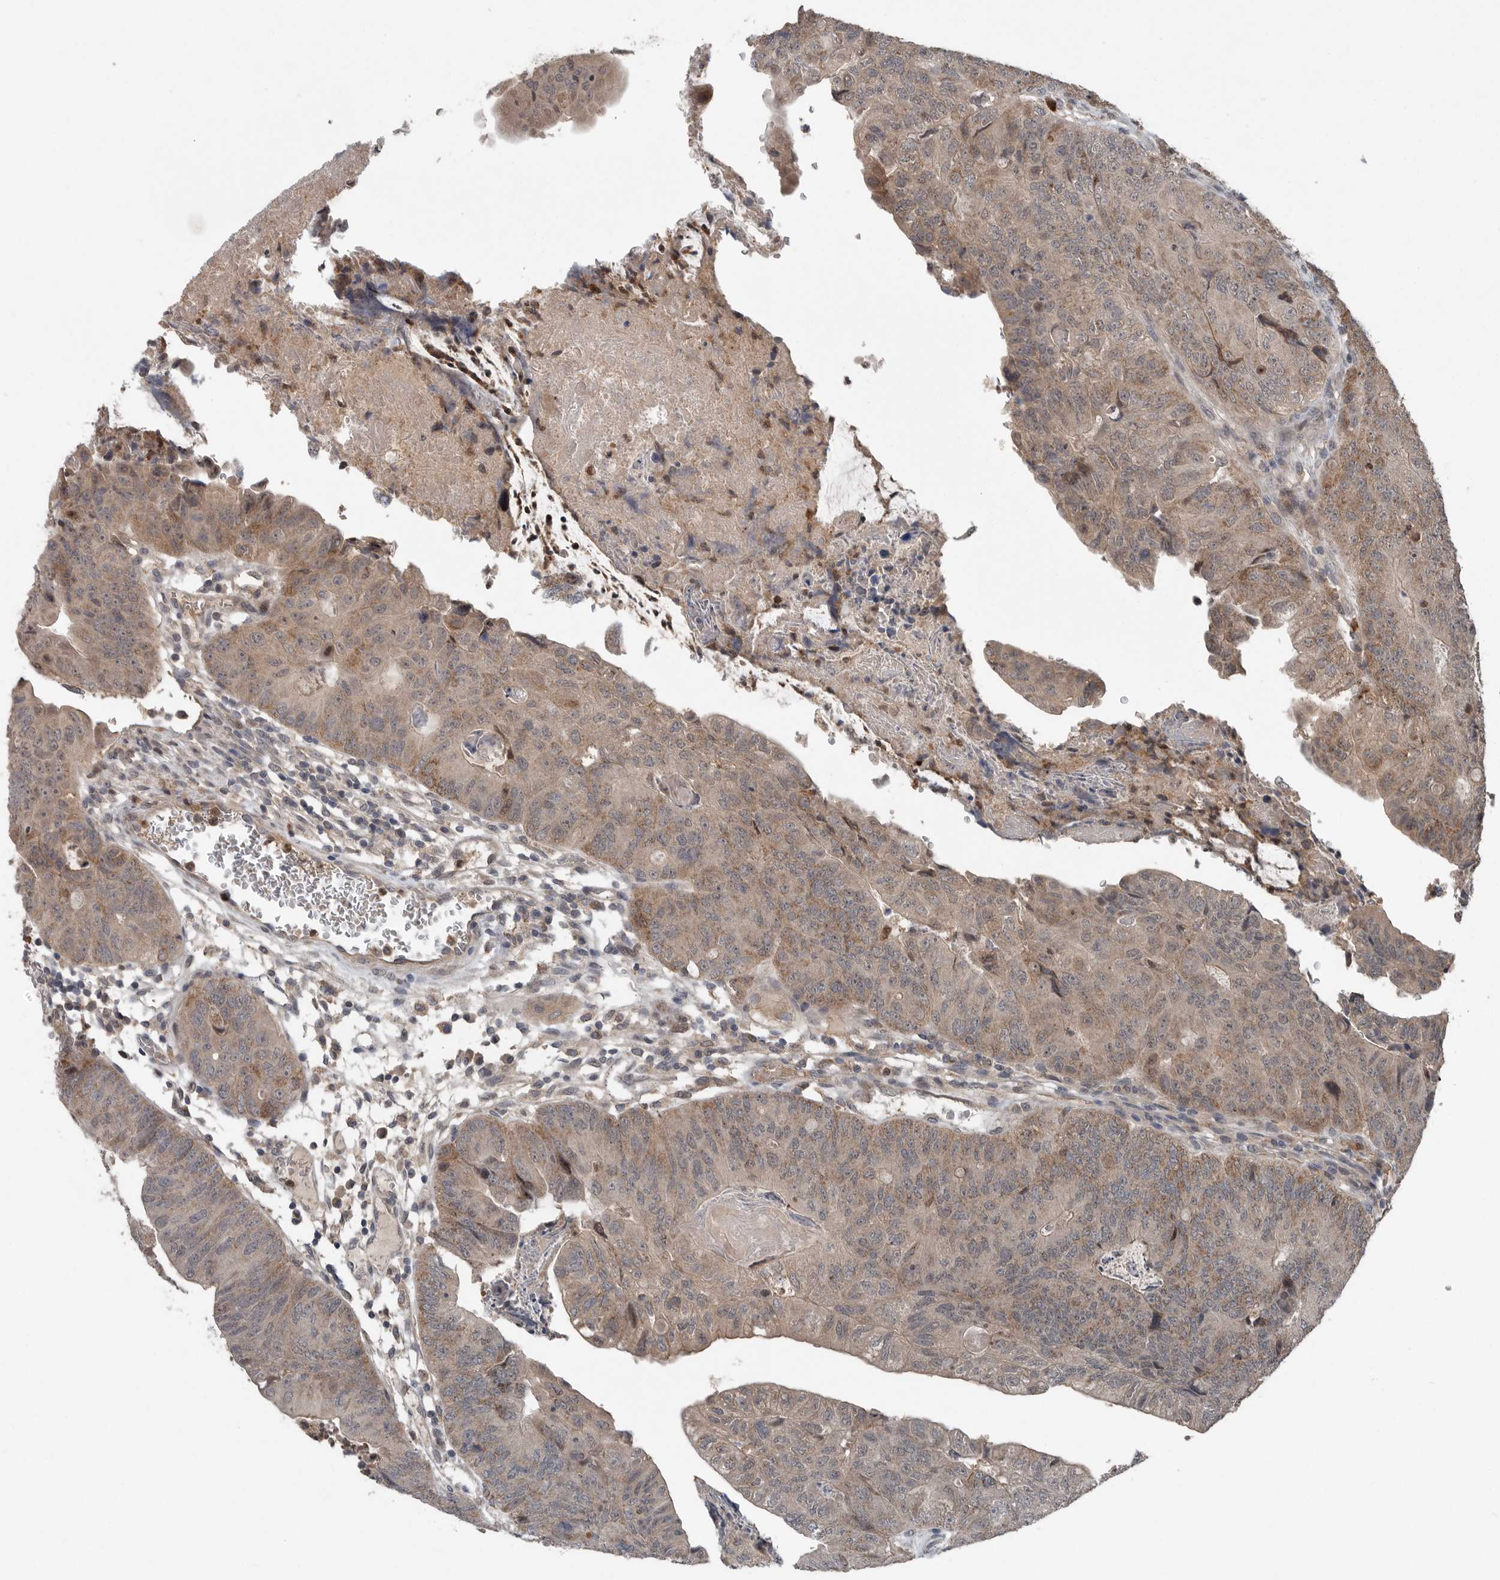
{"staining": {"intensity": "weak", "quantity": ">75%", "location": "cytoplasmic/membranous"}, "tissue": "colorectal cancer", "cell_type": "Tumor cells", "image_type": "cancer", "snomed": [{"axis": "morphology", "description": "Adenocarcinoma, NOS"}, {"axis": "topography", "description": "Colon"}], "caption": "This is an image of immunohistochemistry (IHC) staining of colorectal cancer, which shows weak positivity in the cytoplasmic/membranous of tumor cells.", "gene": "SCP2", "patient": {"sex": "female", "age": 67}}